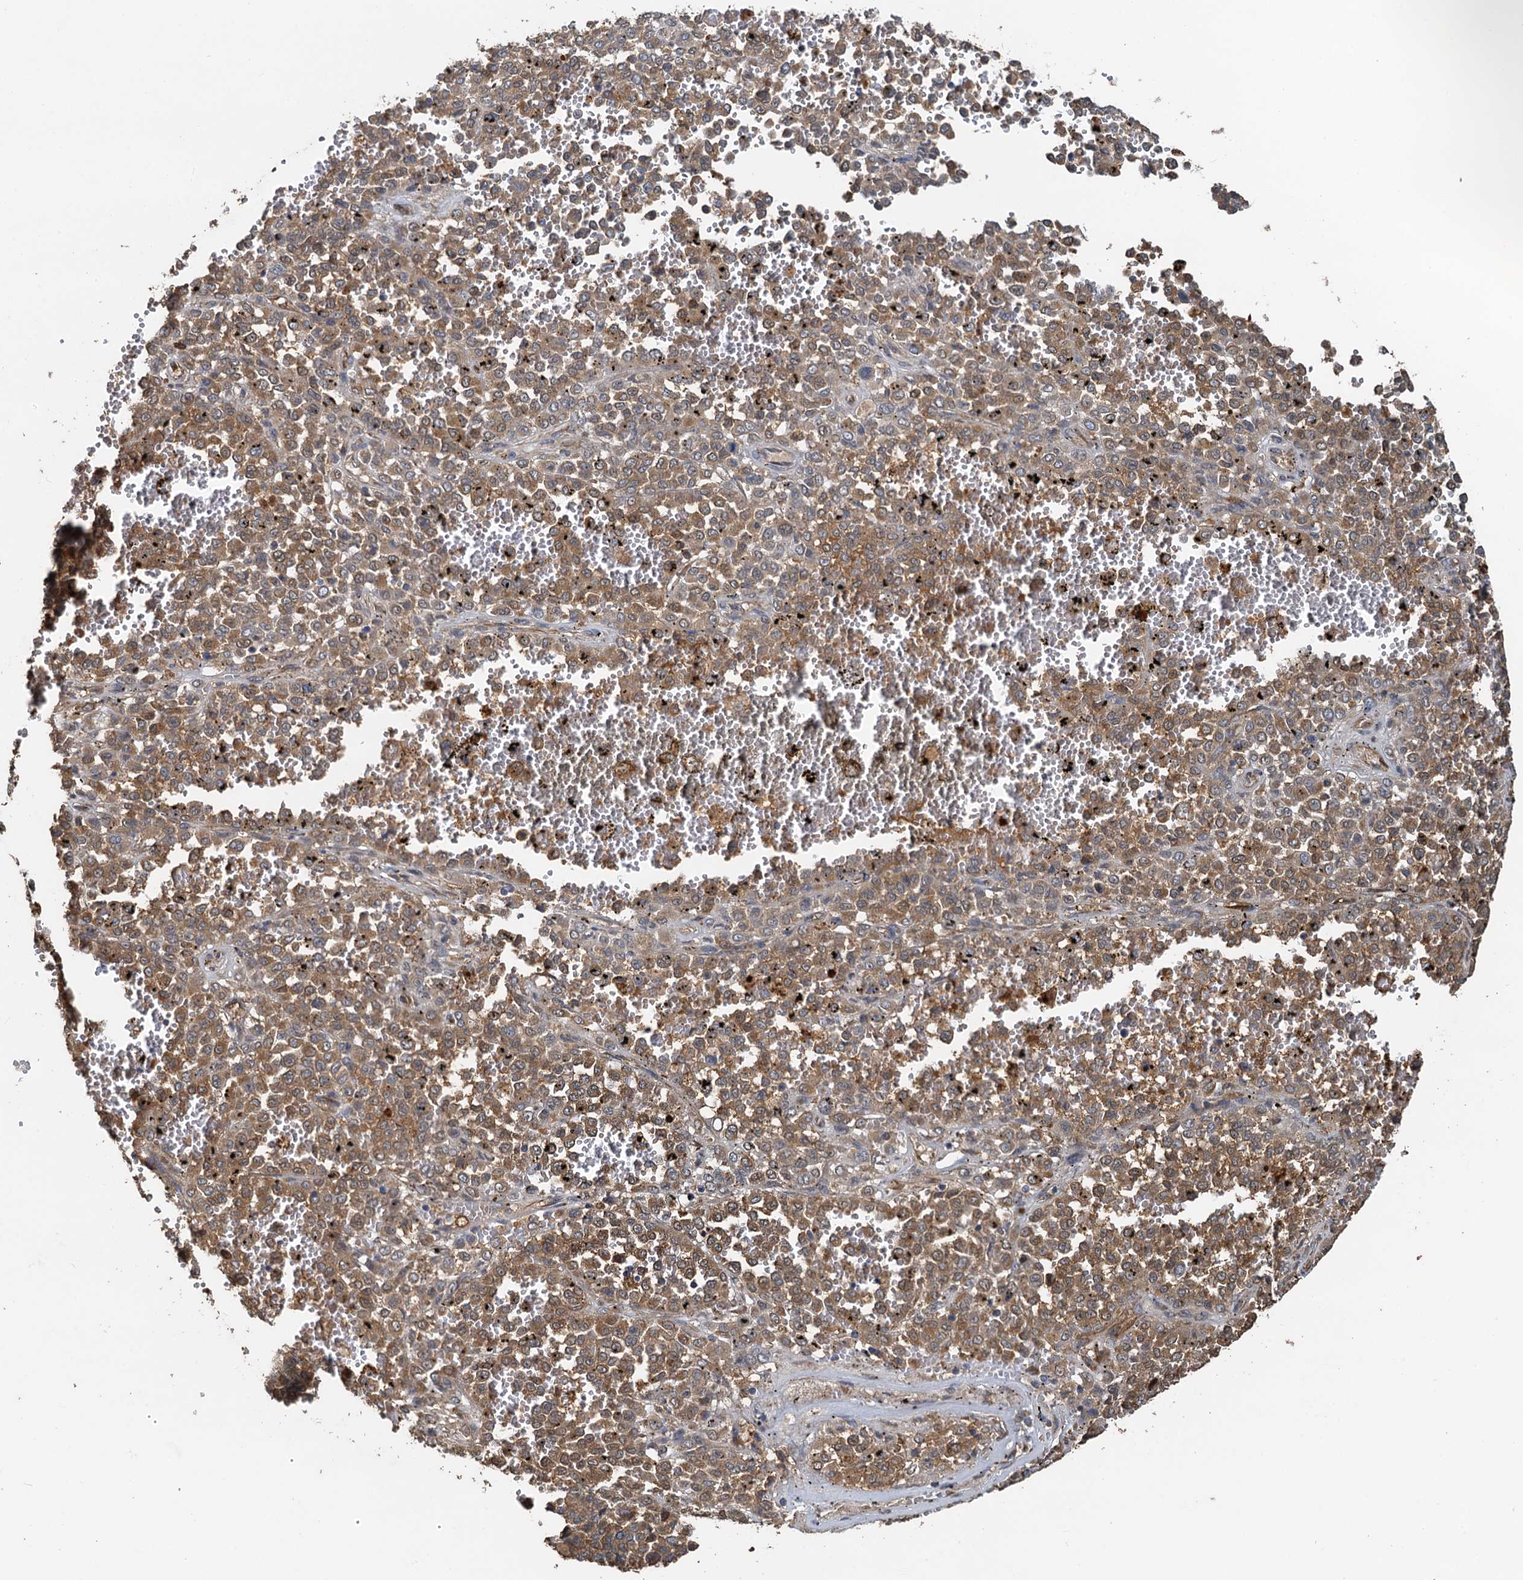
{"staining": {"intensity": "moderate", "quantity": ">75%", "location": "cytoplasmic/membranous"}, "tissue": "melanoma", "cell_type": "Tumor cells", "image_type": "cancer", "snomed": [{"axis": "morphology", "description": "Malignant melanoma, Metastatic site"}, {"axis": "topography", "description": "Pancreas"}], "caption": "A high-resolution histopathology image shows IHC staining of malignant melanoma (metastatic site), which exhibits moderate cytoplasmic/membranous expression in about >75% of tumor cells.", "gene": "HYI", "patient": {"sex": "female", "age": 30}}